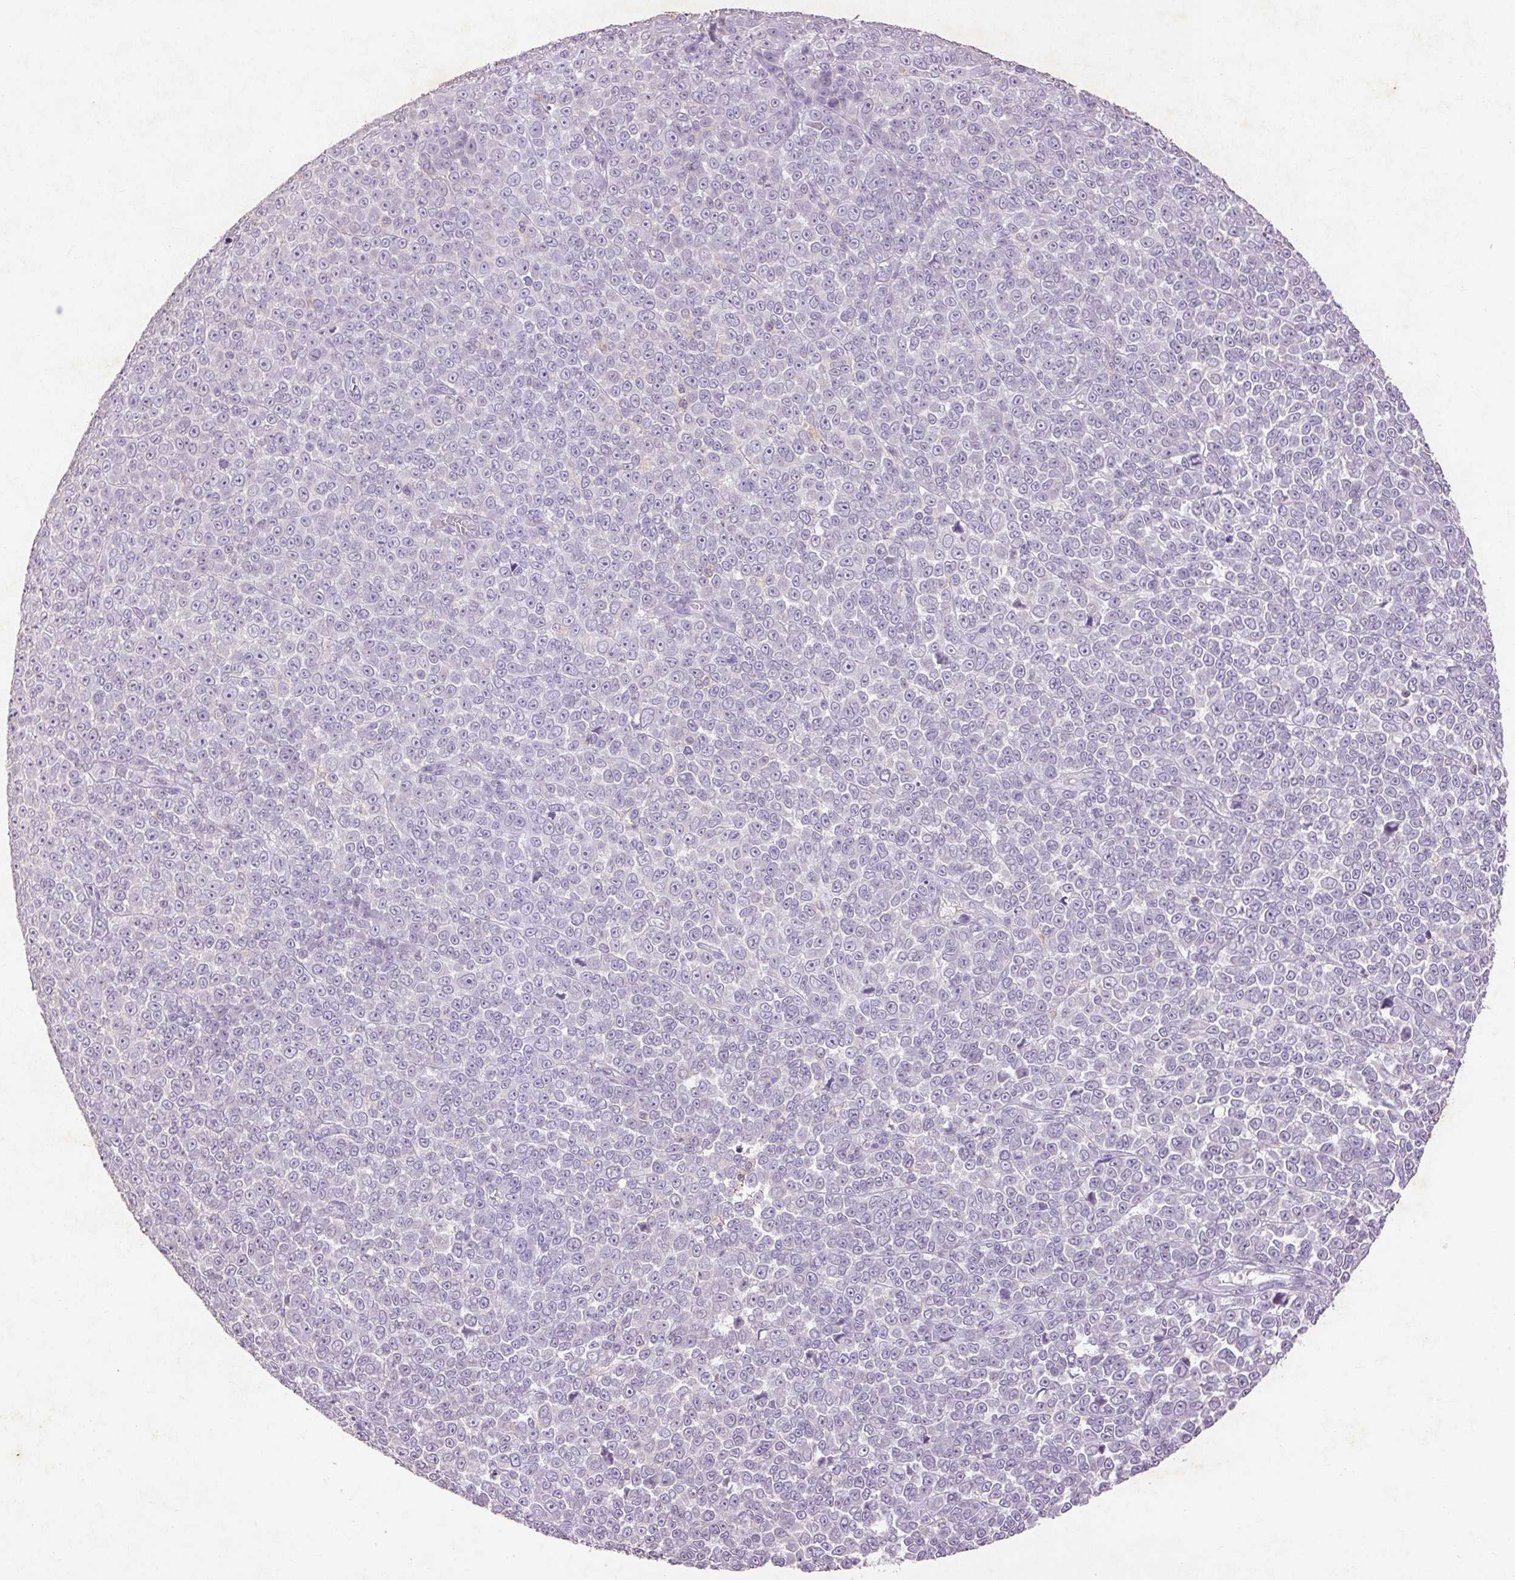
{"staining": {"intensity": "negative", "quantity": "none", "location": "none"}, "tissue": "melanoma", "cell_type": "Tumor cells", "image_type": "cancer", "snomed": [{"axis": "morphology", "description": "Malignant melanoma, NOS"}, {"axis": "topography", "description": "Skin"}], "caption": "The IHC image has no significant positivity in tumor cells of melanoma tissue. The staining is performed using DAB (3,3'-diaminobenzidine) brown chromogen with nuclei counter-stained in using hematoxylin.", "gene": "FNDC7", "patient": {"sex": "female", "age": 95}}